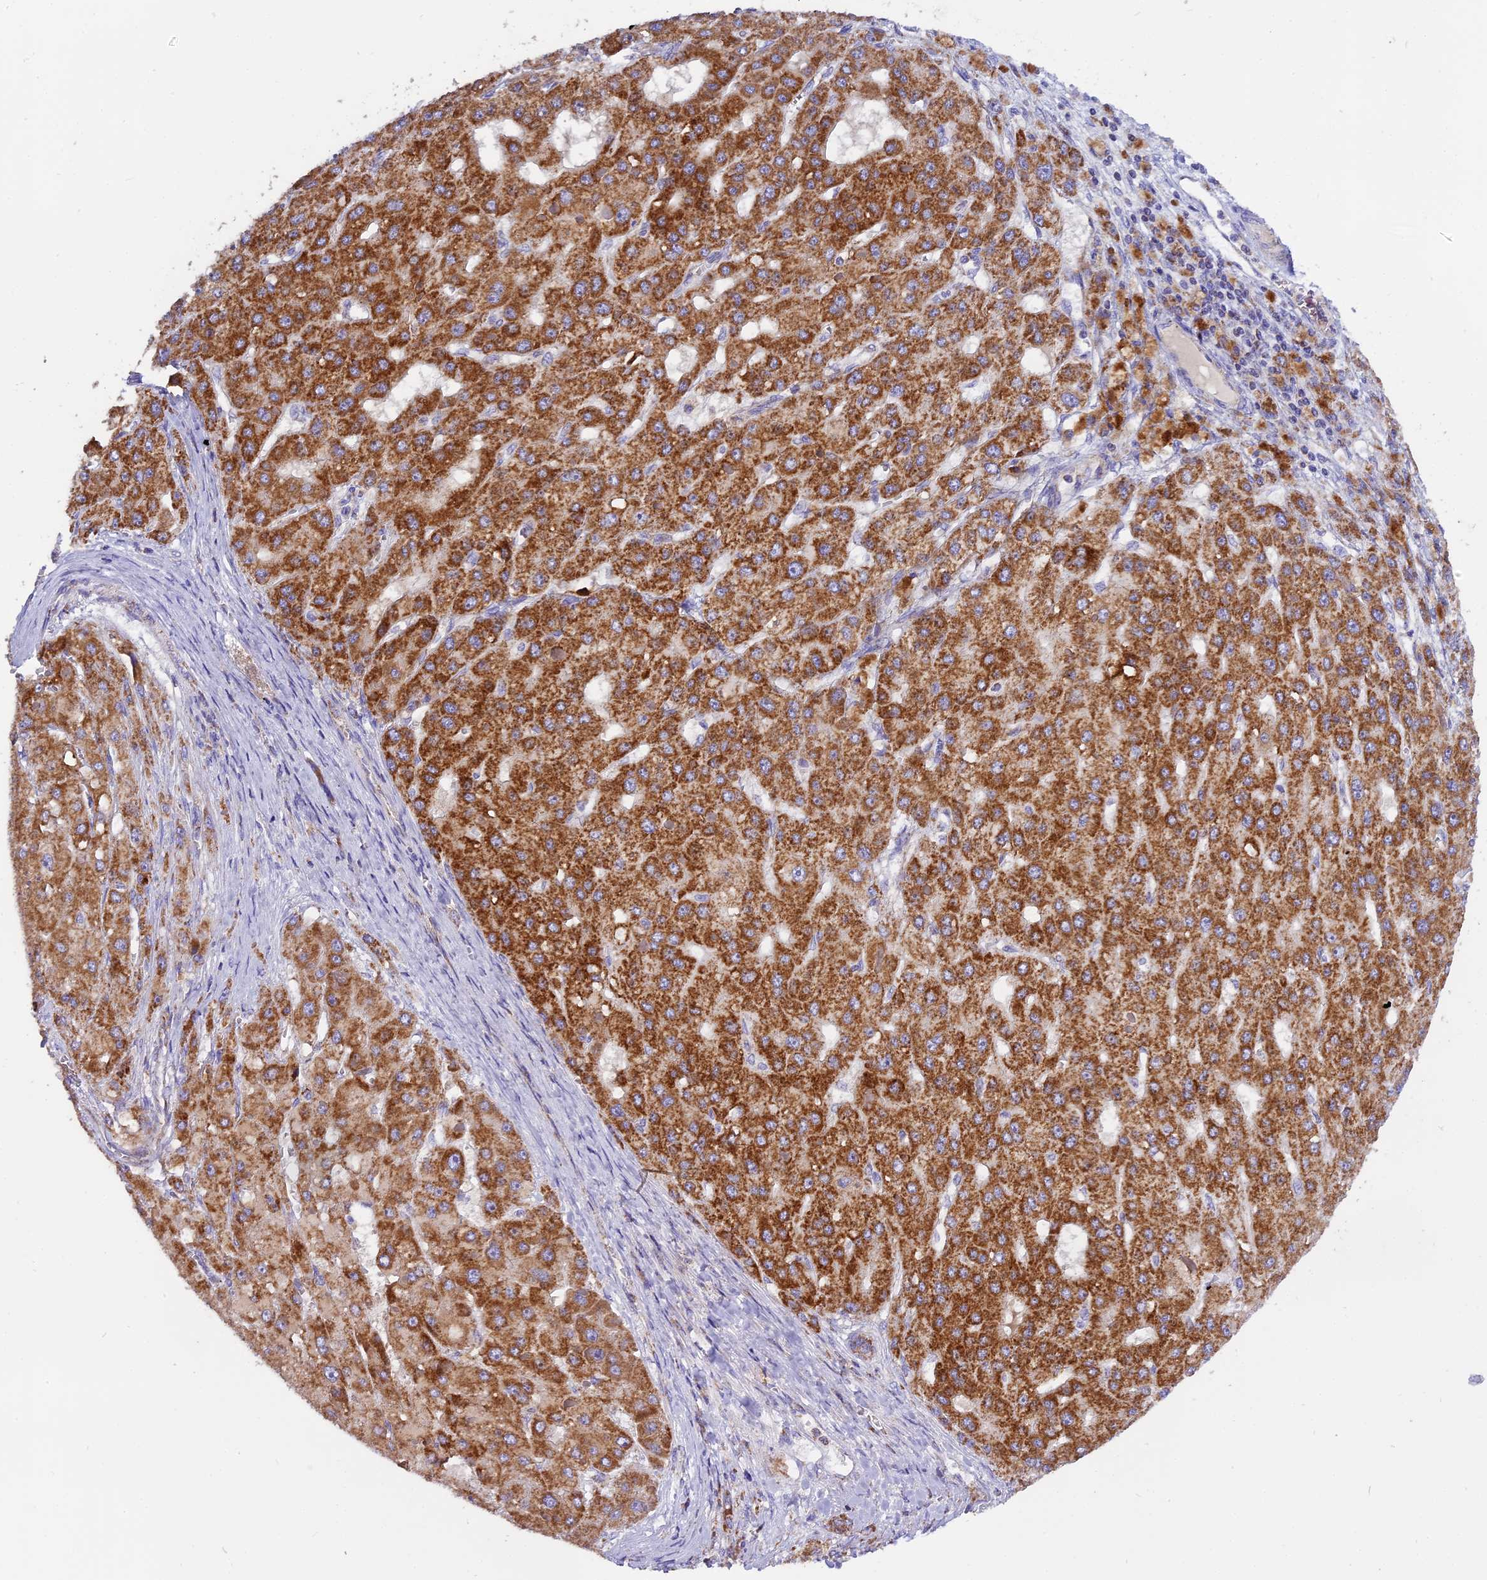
{"staining": {"intensity": "strong", "quantity": ">75%", "location": "cytoplasmic/membranous"}, "tissue": "liver cancer", "cell_type": "Tumor cells", "image_type": "cancer", "snomed": [{"axis": "morphology", "description": "Carcinoma, Hepatocellular, NOS"}, {"axis": "topography", "description": "Liver"}], "caption": "Liver hepatocellular carcinoma stained for a protein (brown) reveals strong cytoplasmic/membranous positive staining in about >75% of tumor cells.", "gene": "MRPS34", "patient": {"sex": "female", "age": 73}}